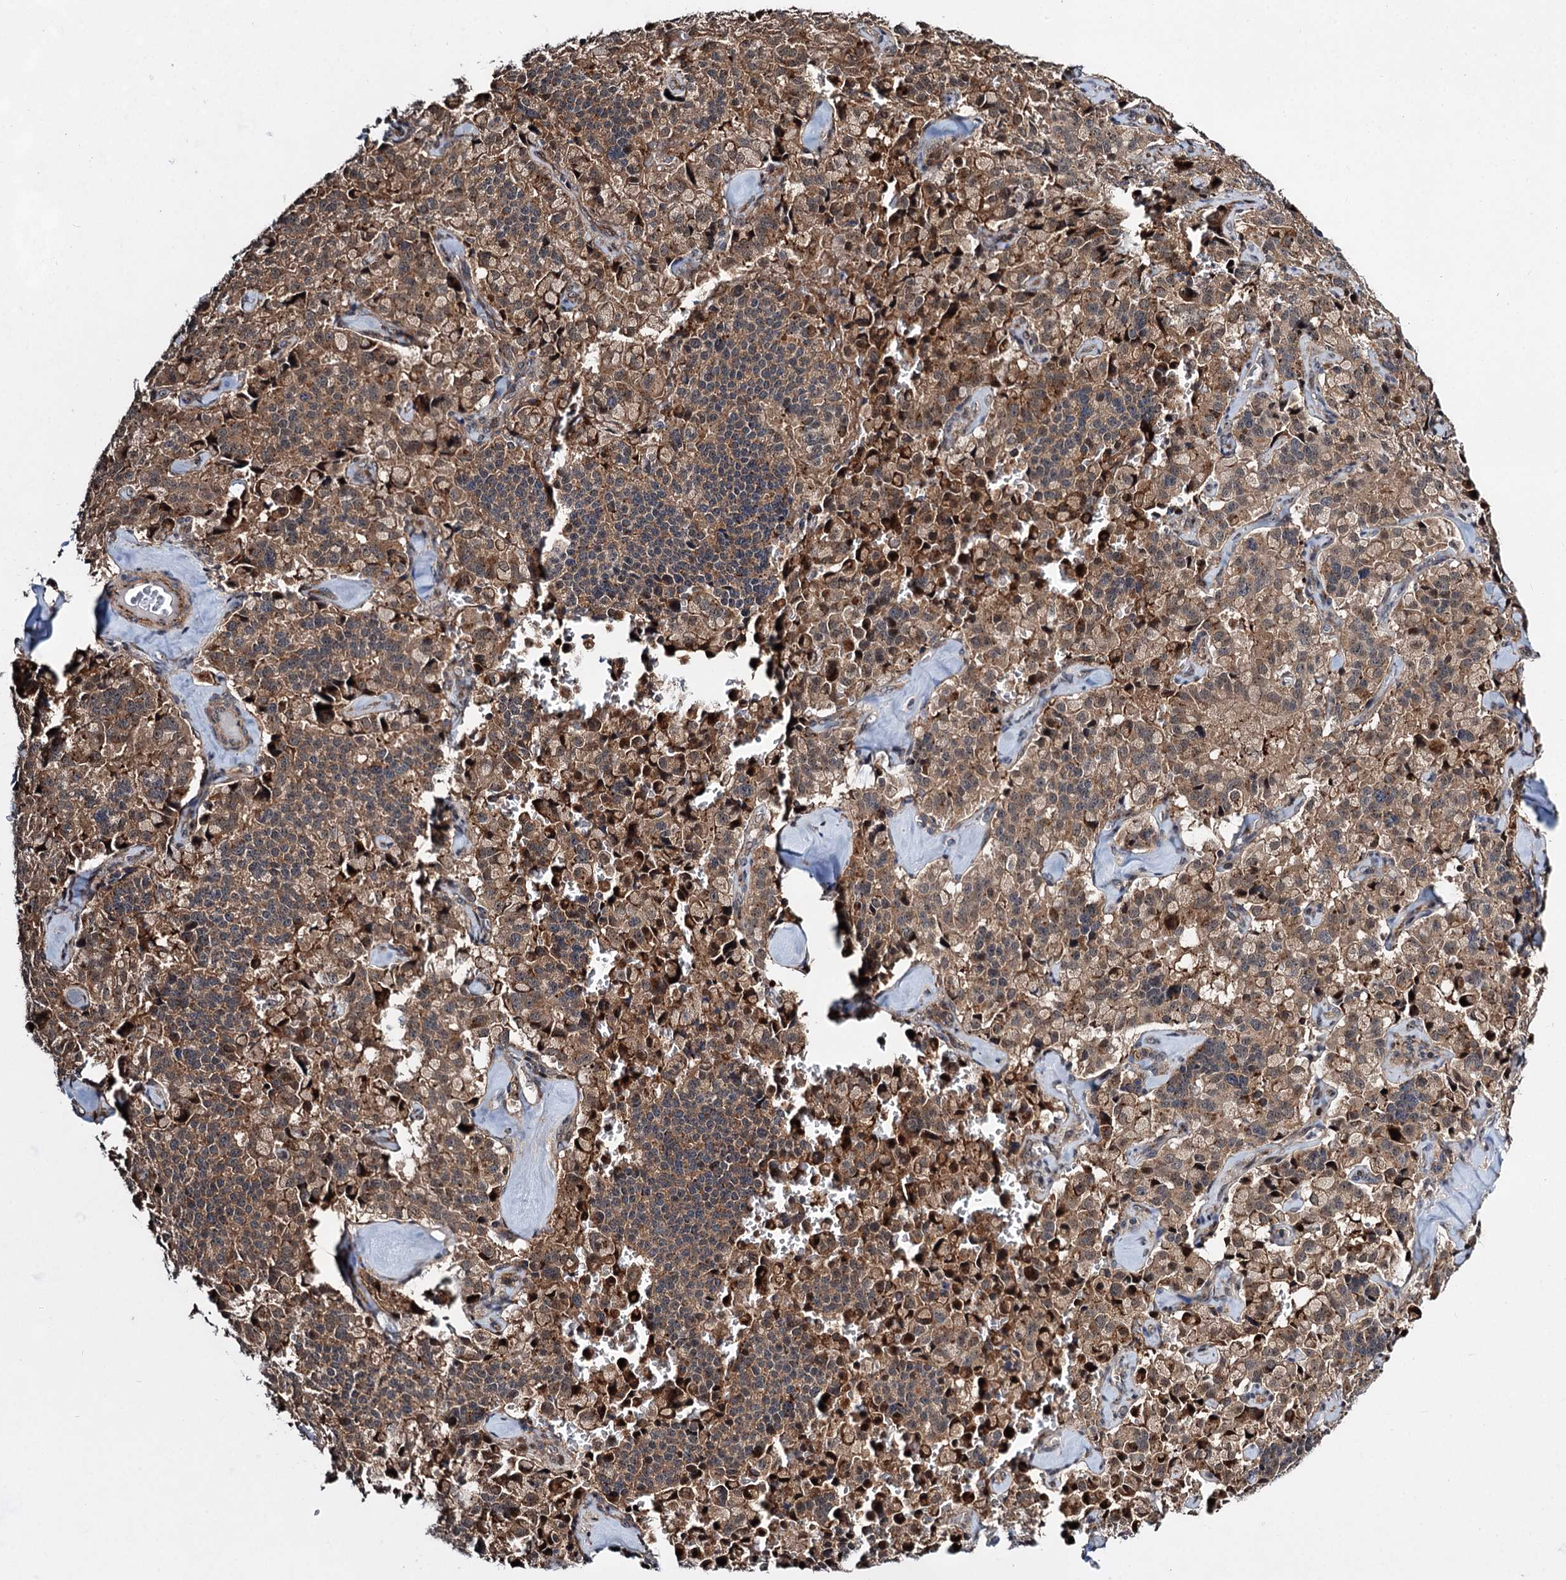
{"staining": {"intensity": "moderate", "quantity": ">75%", "location": "cytoplasmic/membranous"}, "tissue": "pancreatic cancer", "cell_type": "Tumor cells", "image_type": "cancer", "snomed": [{"axis": "morphology", "description": "Adenocarcinoma, NOS"}, {"axis": "topography", "description": "Pancreas"}], "caption": "Protein staining of pancreatic adenocarcinoma tissue displays moderate cytoplasmic/membranous expression in about >75% of tumor cells.", "gene": "GPBP1", "patient": {"sex": "male", "age": 65}}